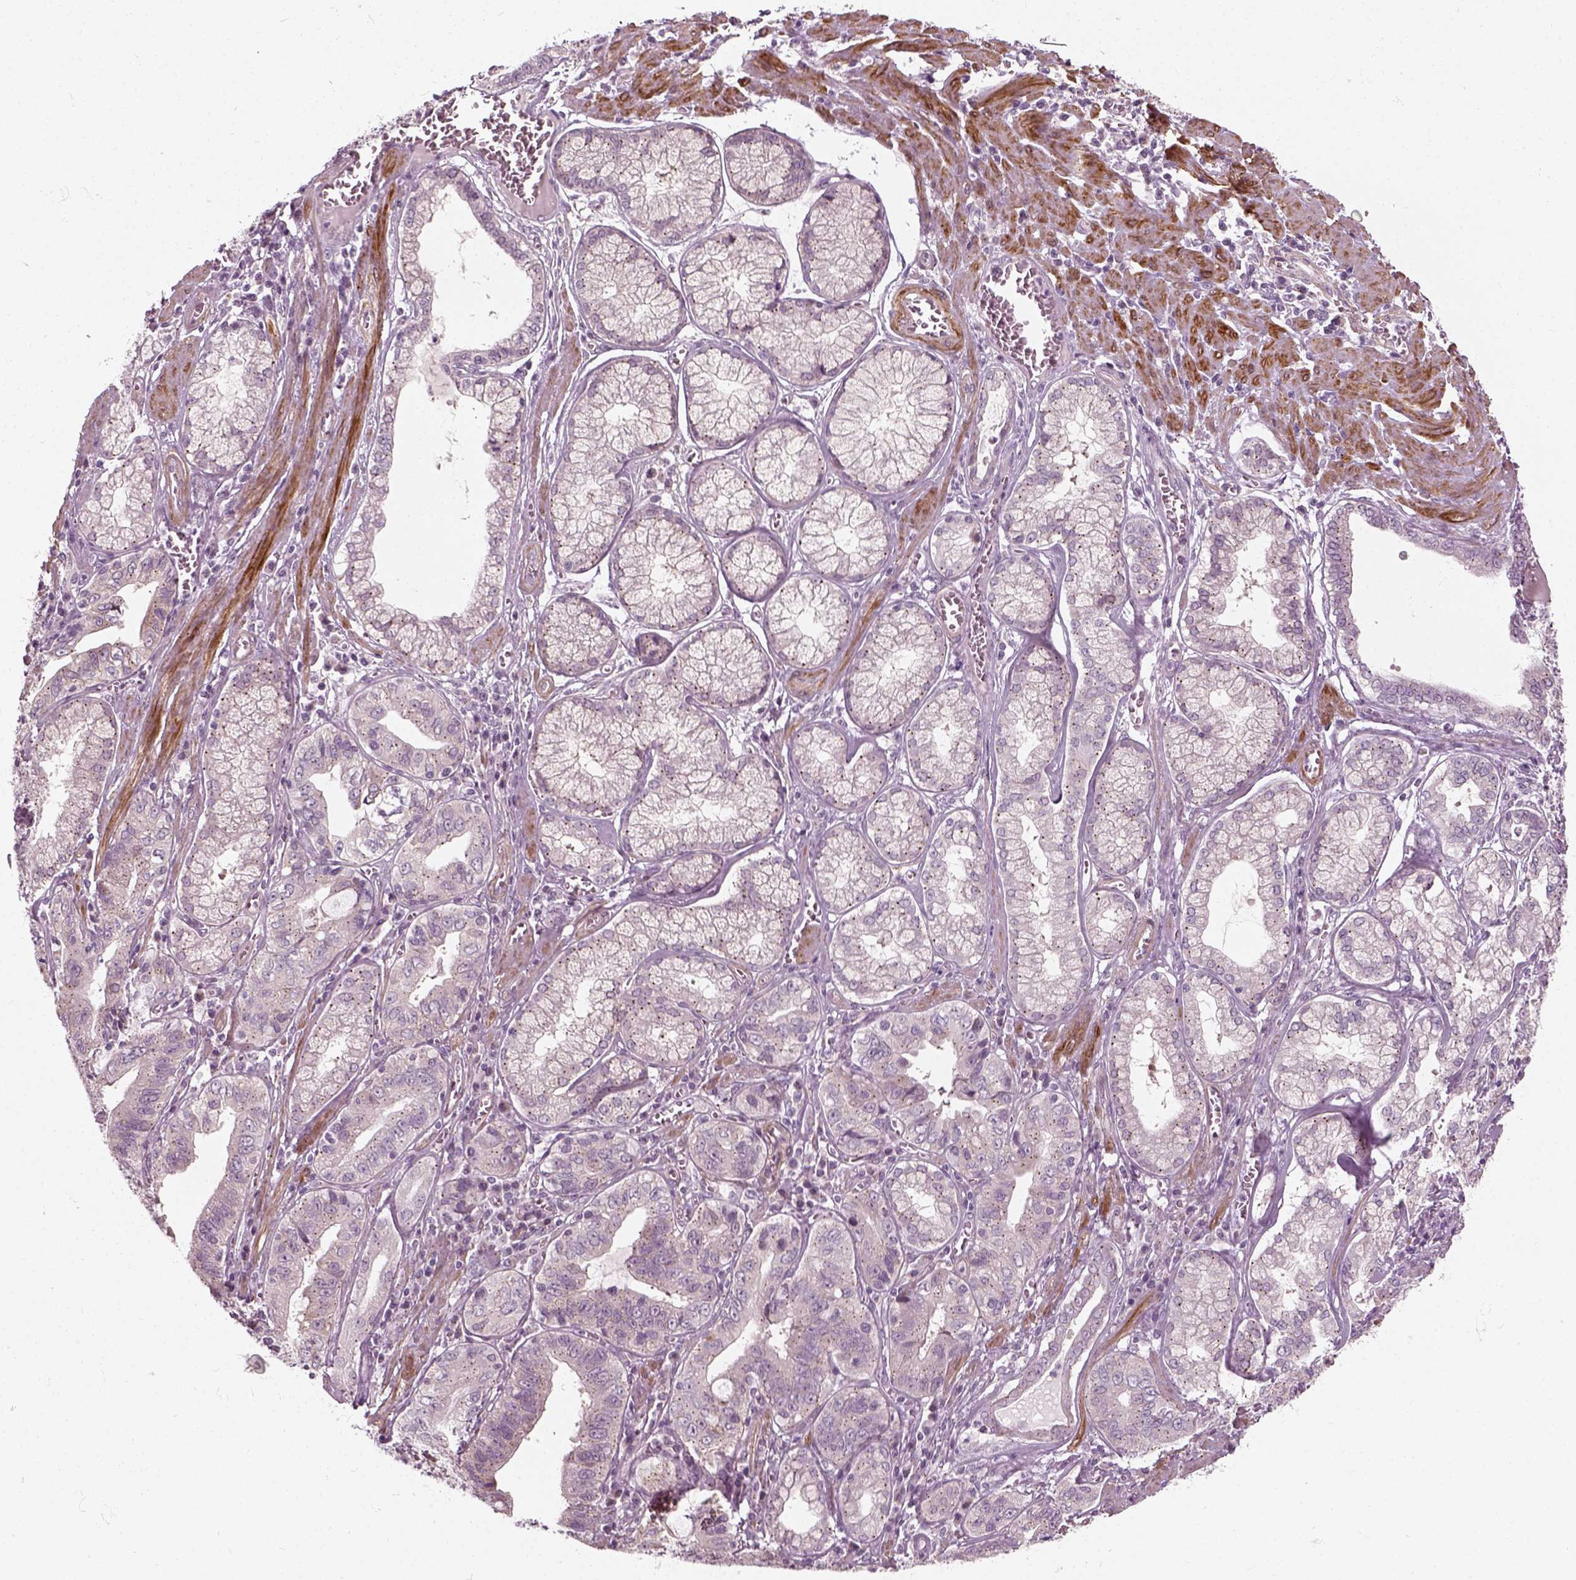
{"staining": {"intensity": "negative", "quantity": "none", "location": "none"}, "tissue": "stomach cancer", "cell_type": "Tumor cells", "image_type": "cancer", "snomed": [{"axis": "morphology", "description": "Adenocarcinoma, NOS"}, {"axis": "topography", "description": "Stomach, lower"}], "caption": "DAB (3,3'-diaminobenzidine) immunohistochemical staining of stomach adenocarcinoma reveals no significant expression in tumor cells.", "gene": "MLIP", "patient": {"sex": "female", "age": 76}}